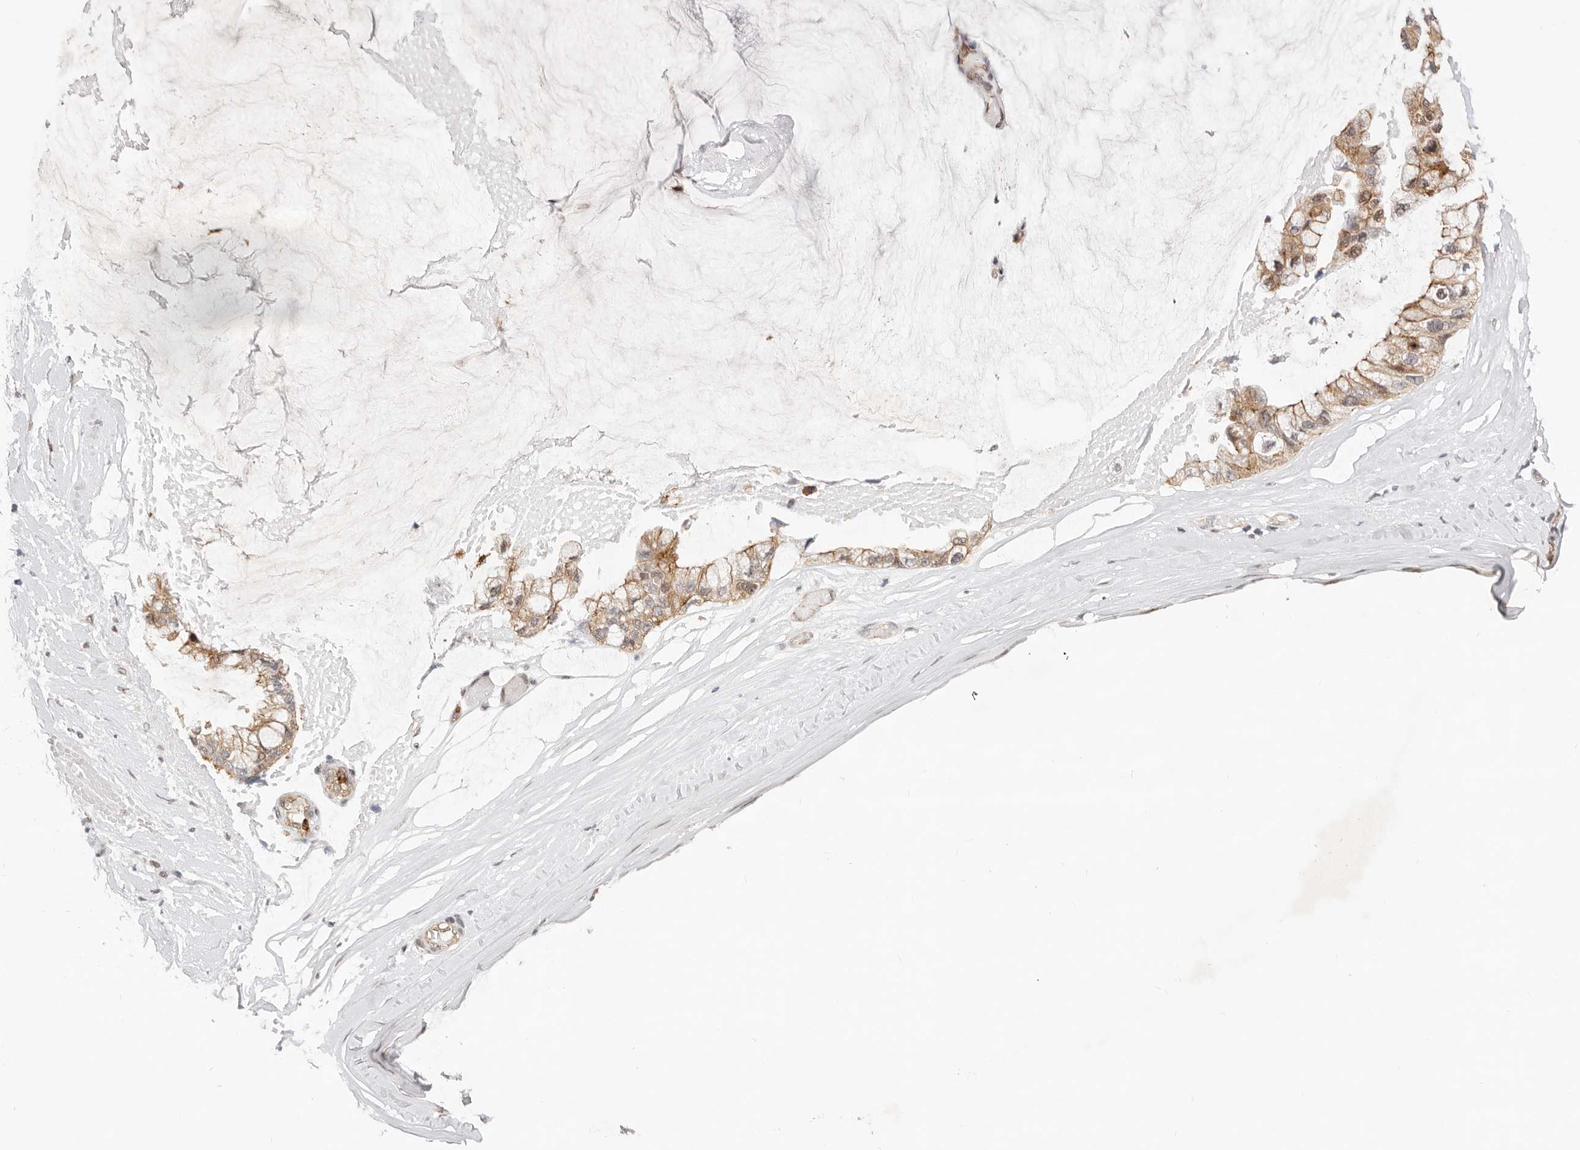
{"staining": {"intensity": "moderate", "quantity": ">75%", "location": "cytoplasmic/membranous"}, "tissue": "ovarian cancer", "cell_type": "Tumor cells", "image_type": "cancer", "snomed": [{"axis": "morphology", "description": "Cystadenocarcinoma, mucinous, NOS"}, {"axis": "topography", "description": "Ovary"}], "caption": "Immunohistochemistry of human ovarian cancer (mucinous cystadenocarcinoma) displays medium levels of moderate cytoplasmic/membranous staining in approximately >75% of tumor cells.", "gene": "AFDN", "patient": {"sex": "female", "age": 39}}